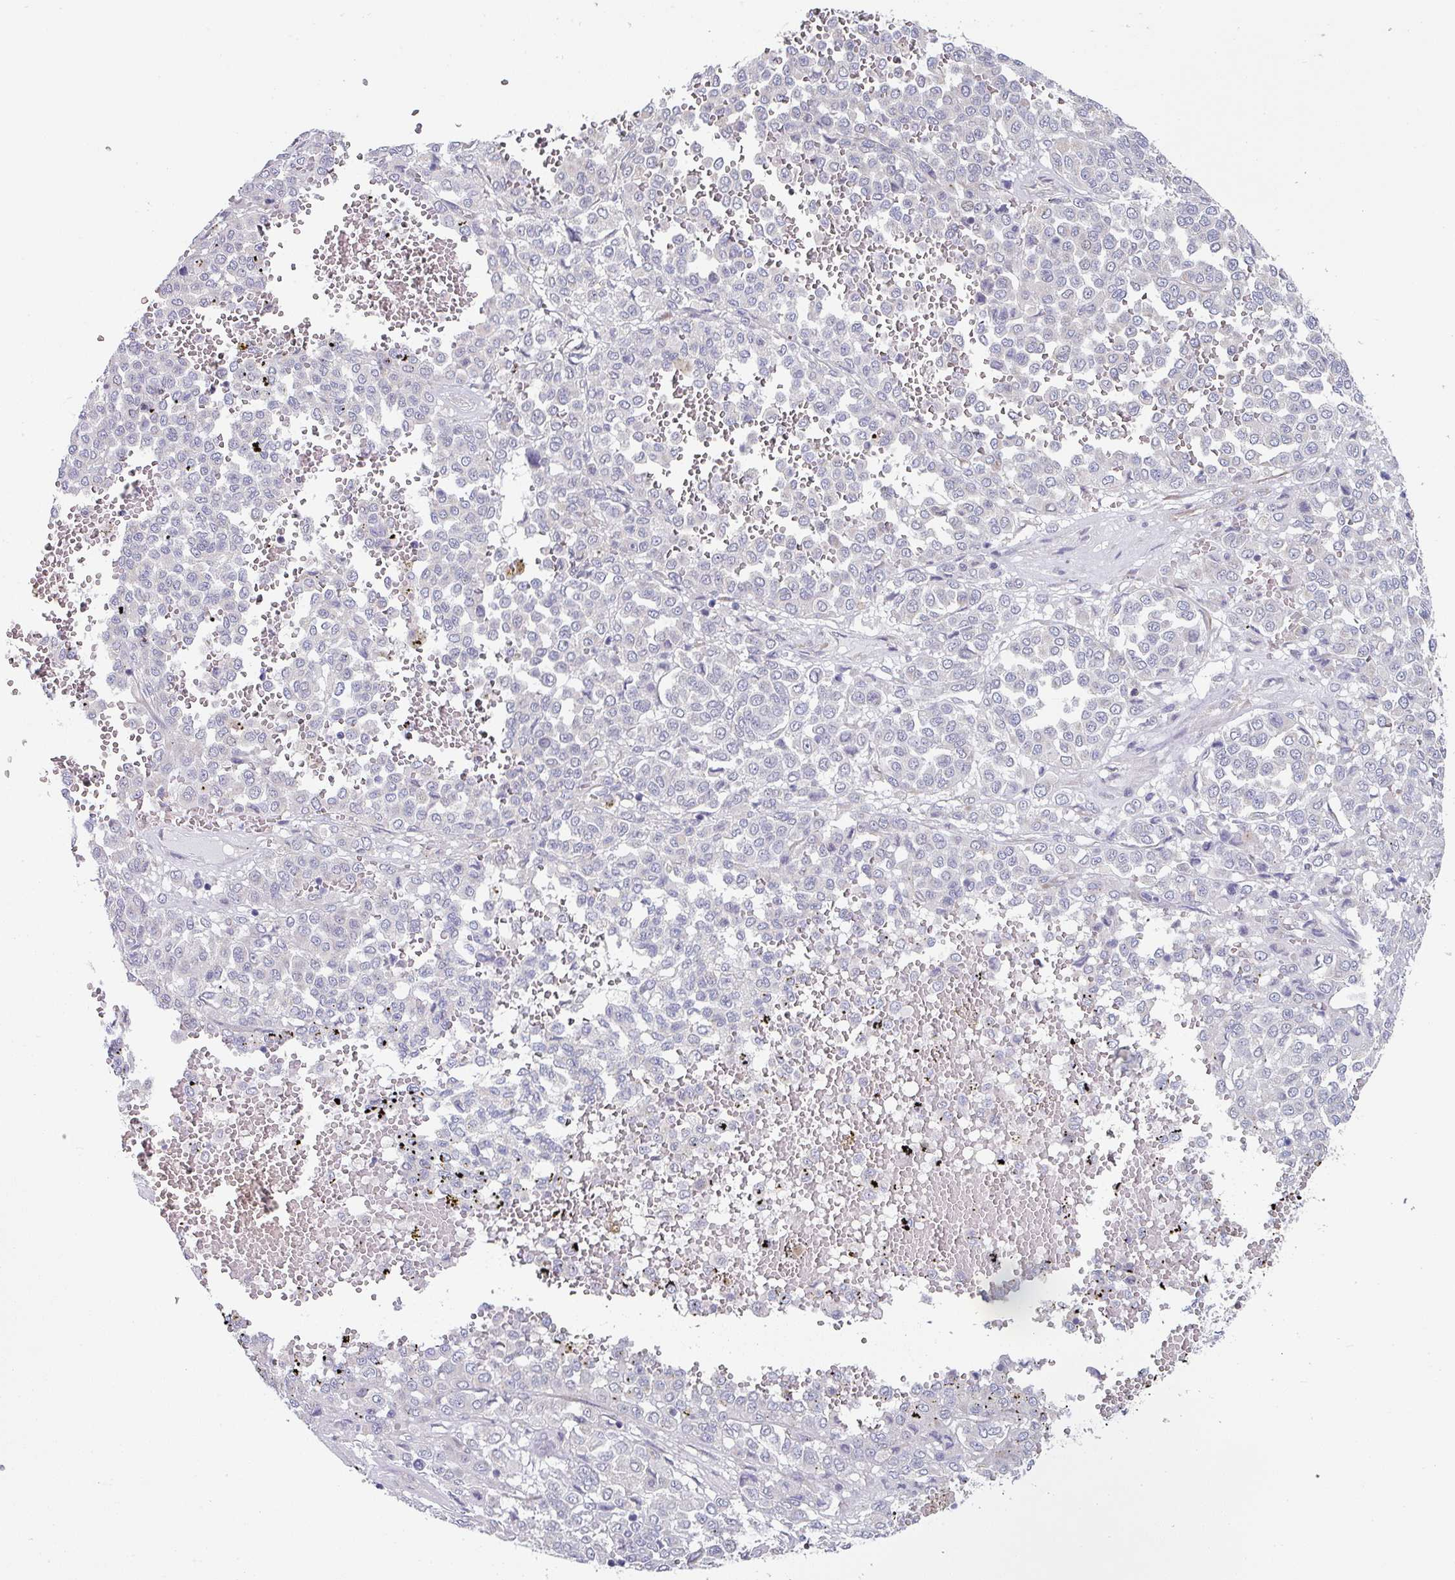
{"staining": {"intensity": "negative", "quantity": "none", "location": "none"}, "tissue": "melanoma", "cell_type": "Tumor cells", "image_type": "cancer", "snomed": [{"axis": "morphology", "description": "Malignant melanoma, Metastatic site"}, {"axis": "topography", "description": "Pancreas"}], "caption": "Melanoma was stained to show a protein in brown. There is no significant expression in tumor cells.", "gene": "TMED5", "patient": {"sex": "female", "age": 30}}